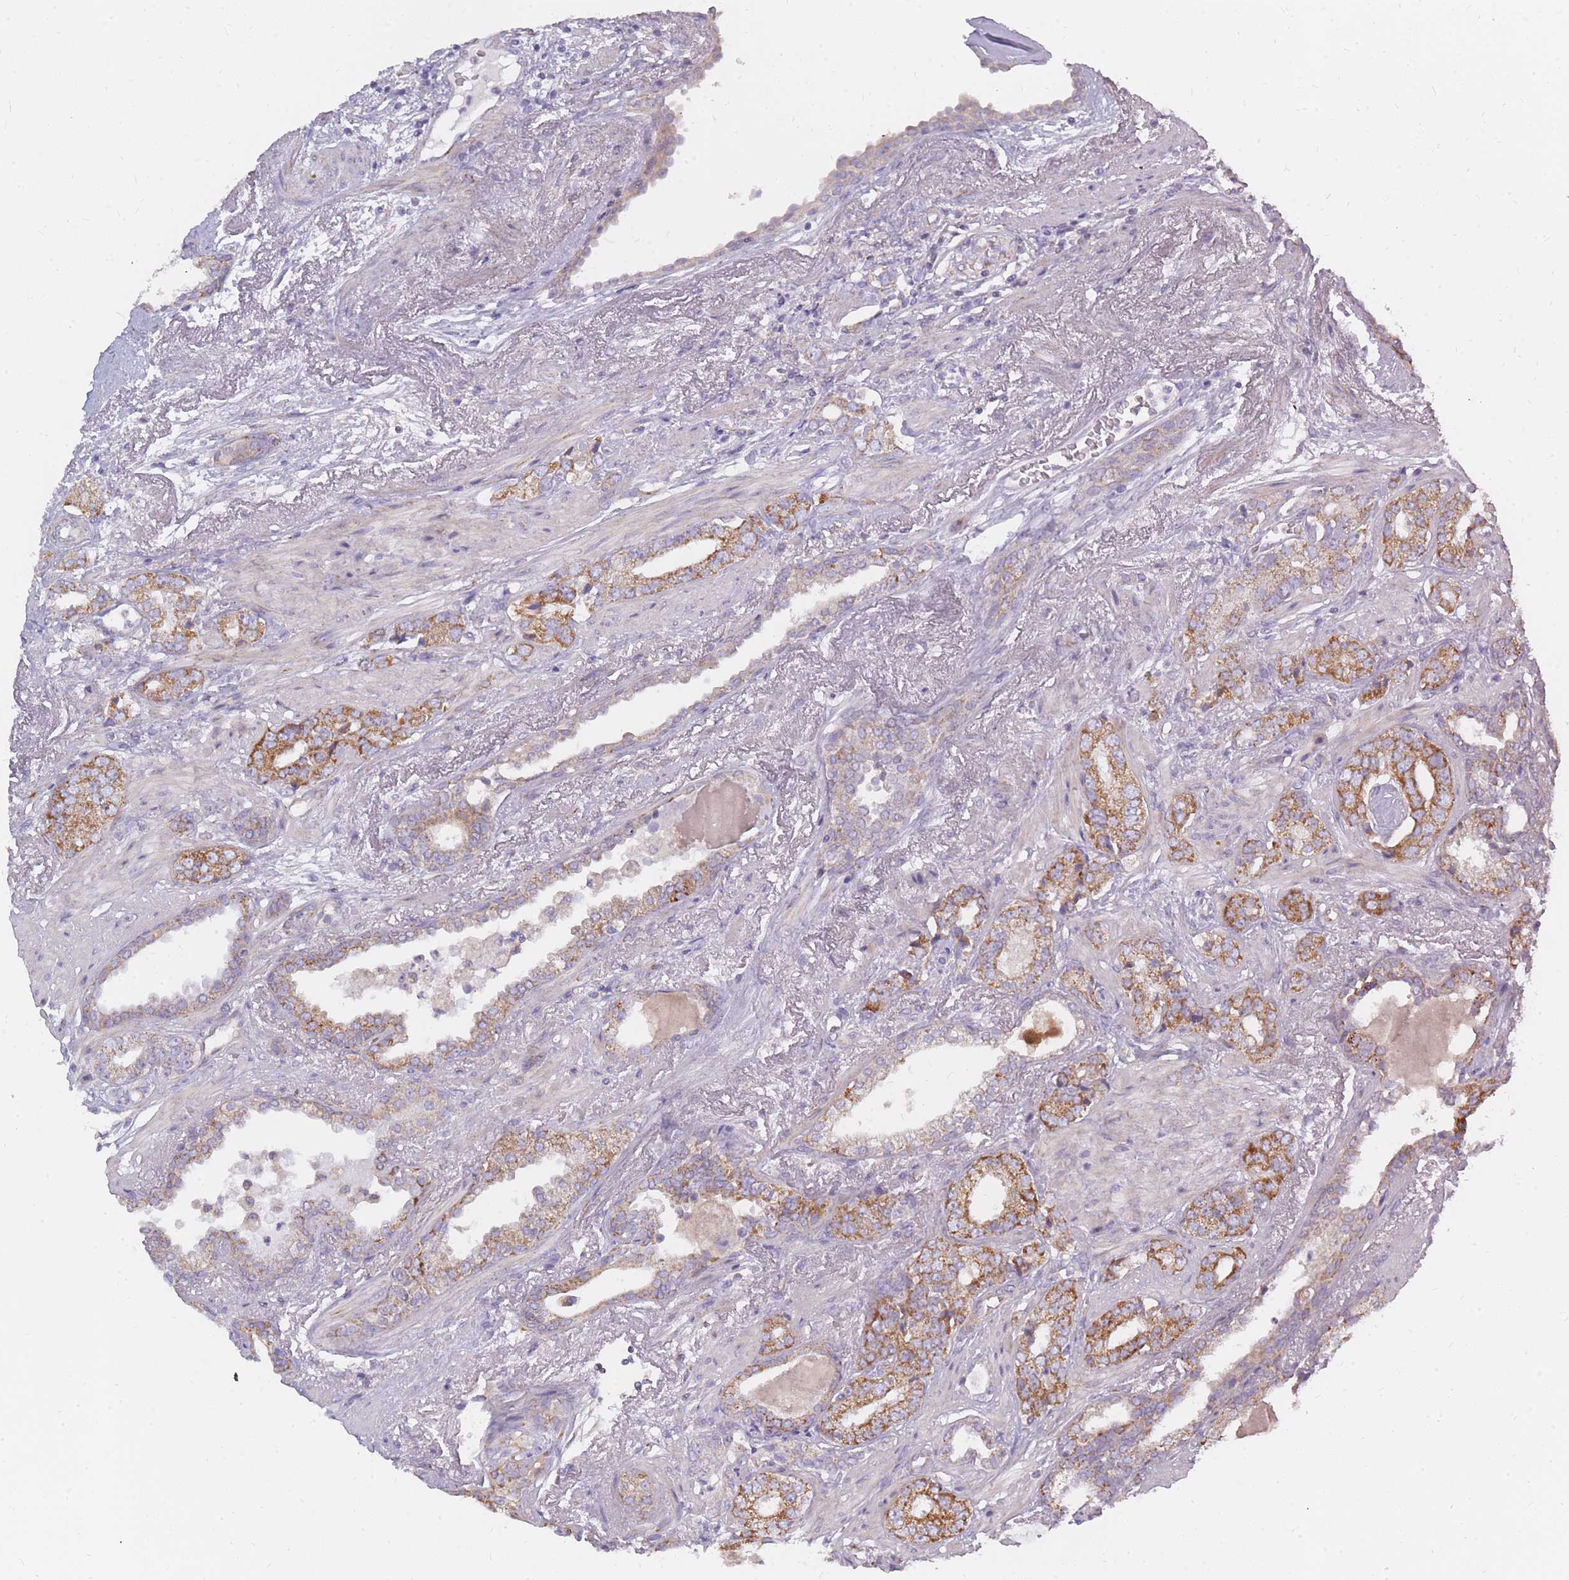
{"staining": {"intensity": "strong", "quantity": ">75%", "location": "cytoplasmic/membranous"}, "tissue": "prostate cancer", "cell_type": "Tumor cells", "image_type": "cancer", "snomed": [{"axis": "morphology", "description": "Adenocarcinoma, High grade"}, {"axis": "topography", "description": "Prostate"}], "caption": "An image of prostate cancer stained for a protein reveals strong cytoplasmic/membranous brown staining in tumor cells.", "gene": "ALKBH4", "patient": {"sex": "male", "age": 71}}